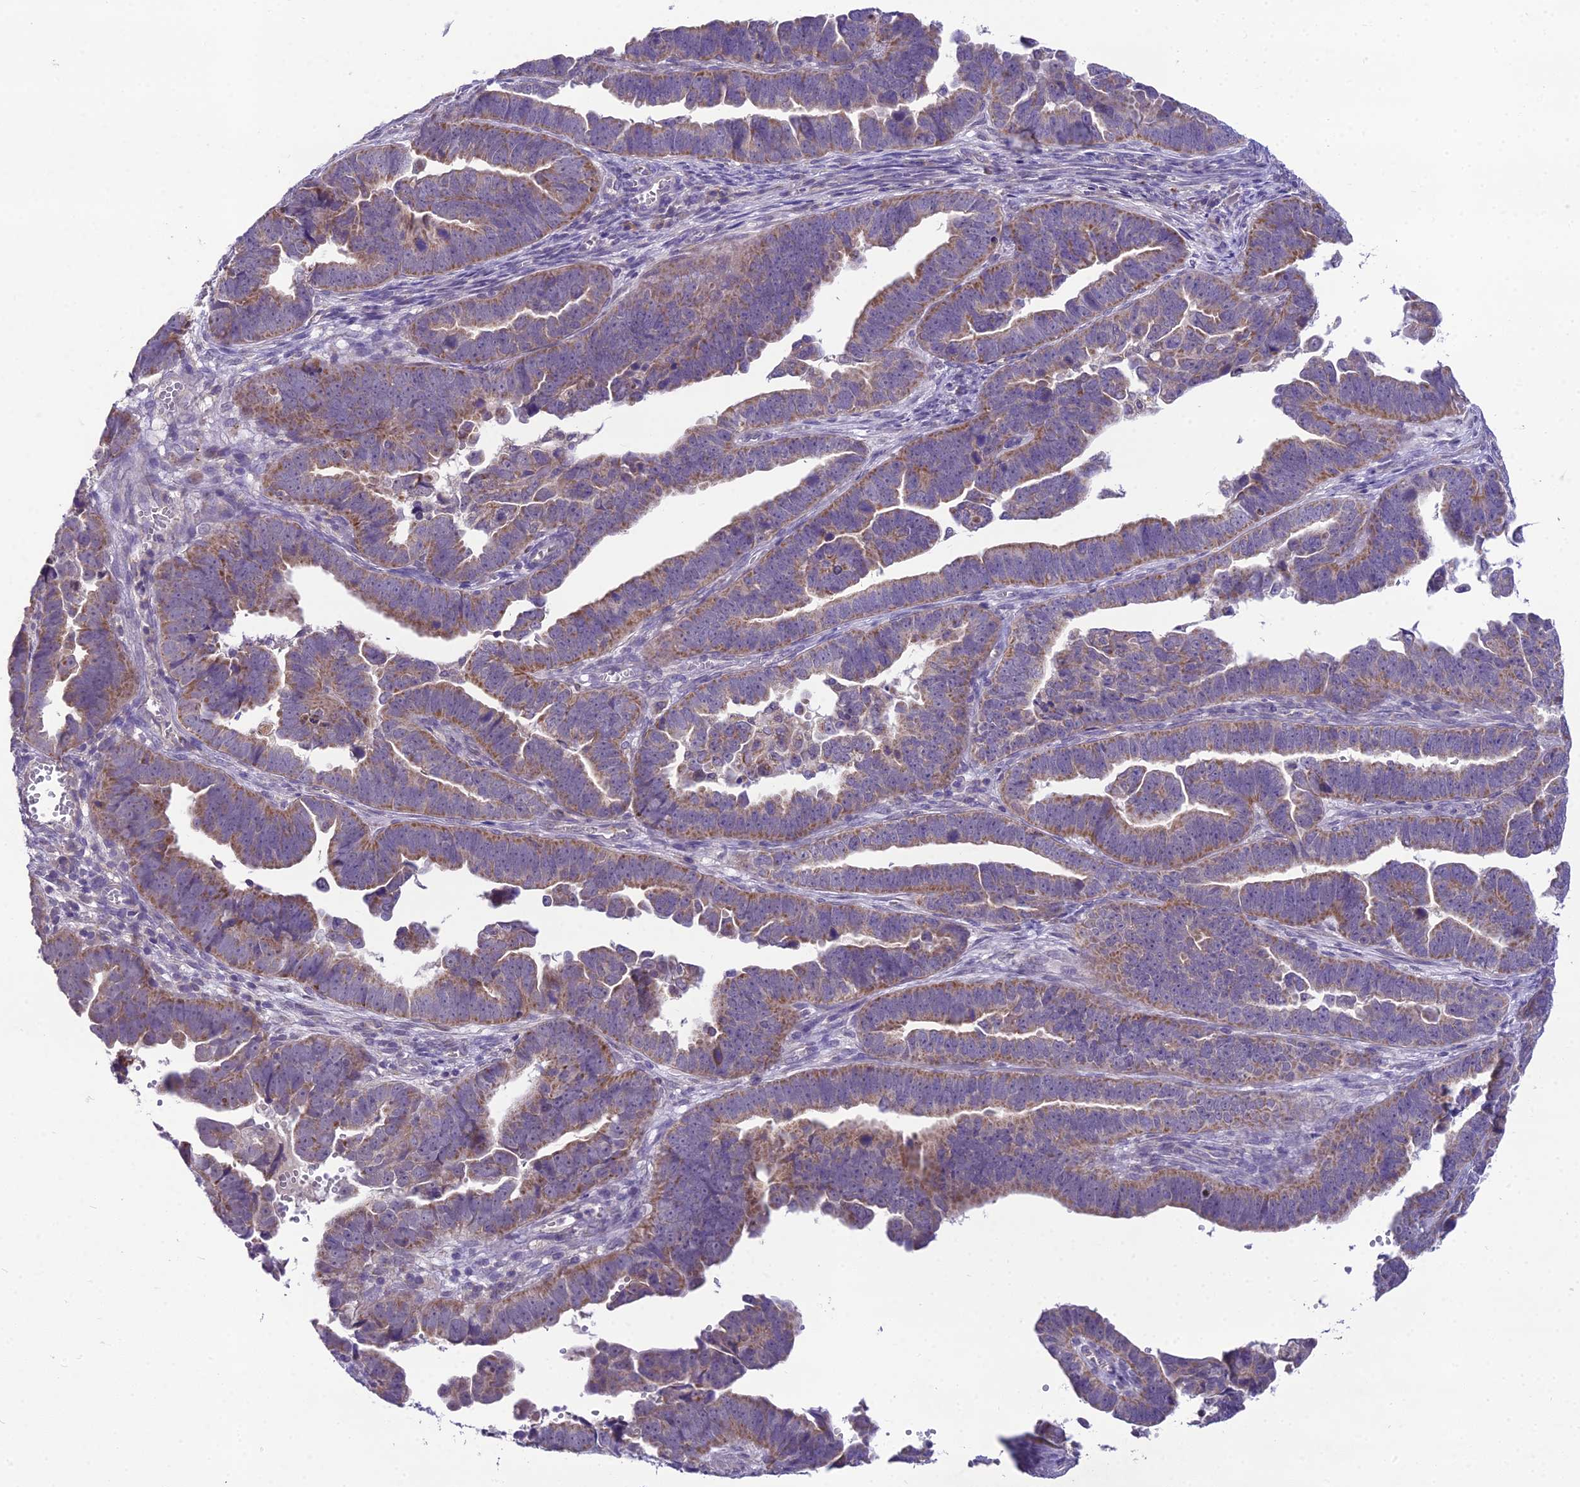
{"staining": {"intensity": "moderate", "quantity": ">75%", "location": "cytoplasmic/membranous"}, "tissue": "endometrial cancer", "cell_type": "Tumor cells", "image_type": "cancer", "snomed": [{"axis": "morphology", "description": "Adenocarcinoma, NOS"}, {"axis": "topography", "description": "Endometrium"}], "caption": "A histopathology image of endometrial adenocarcinoma stained for a protein demonstrates moderate cytoplasmic/membranous brown staining in tumor cells. (DAB (3,3'-diaminobenzidine) IHC with brightfield microscopy, high magnification).", "gene": "MIIP", "patient": {"sex": "female", "age": 75}}